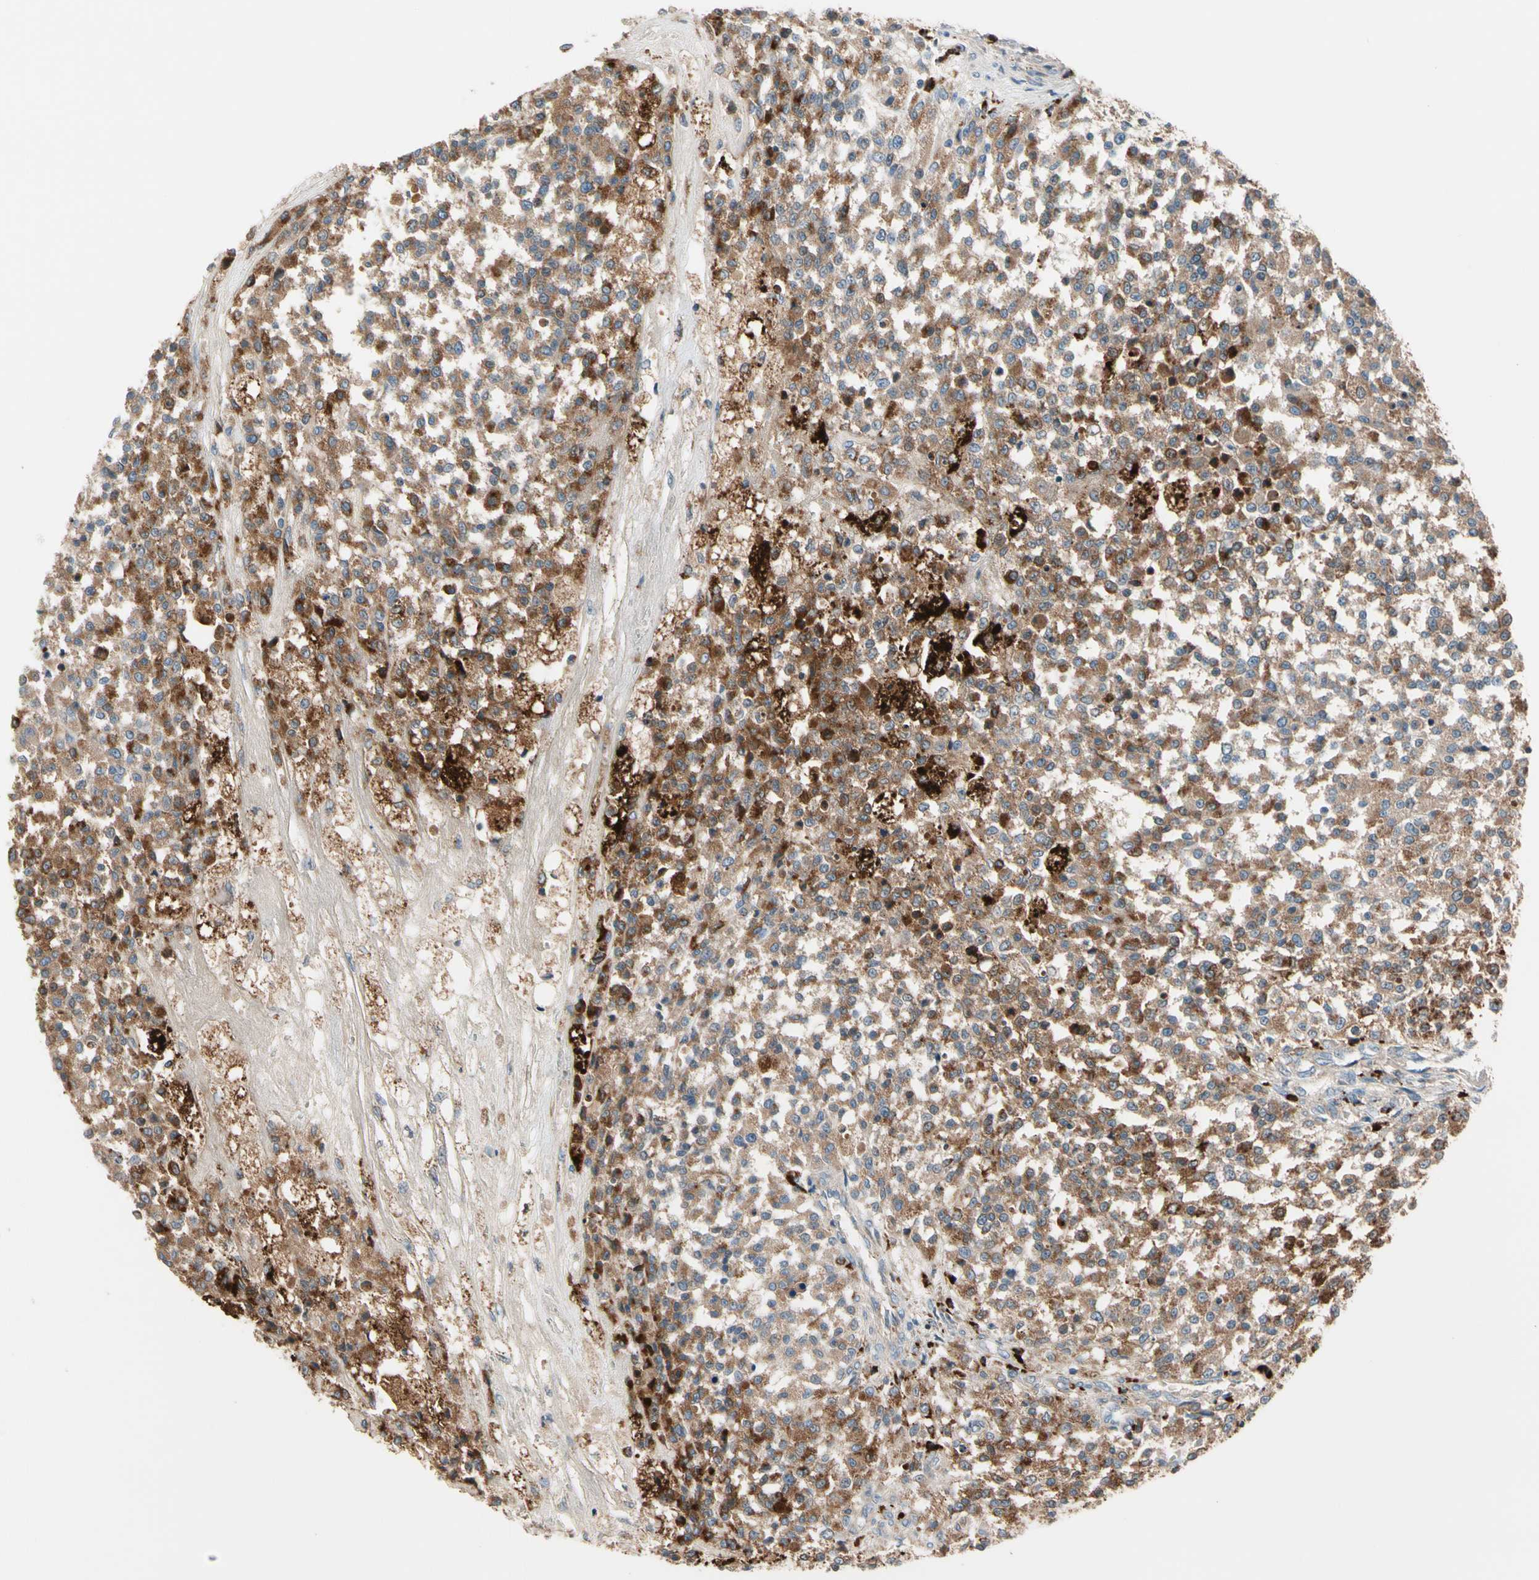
{"staining": {"intensity": "moderate", "quantity": ">75%", "location": "cytoplasmic/membranous"}, "tissue": "testis cancer", "cell_type": "Tumor cells", "image_type": "cancer", "snomed": [{"axis": "morphology", "description": "Seminoma, NOS"}, {"axis": "topography", "description": "Testis"}], "caption": "This micrograph displays testis cancer (seminoma) stained with immunohistochemistry (IHC) to label a protein in brown. The cytoplasmic/membranous of tumor cells show moderate positivity for the protein. Nuclei are counter-stained blue.", "gene": "GM2A", "patient": {"sex": "male", "age": 59}}